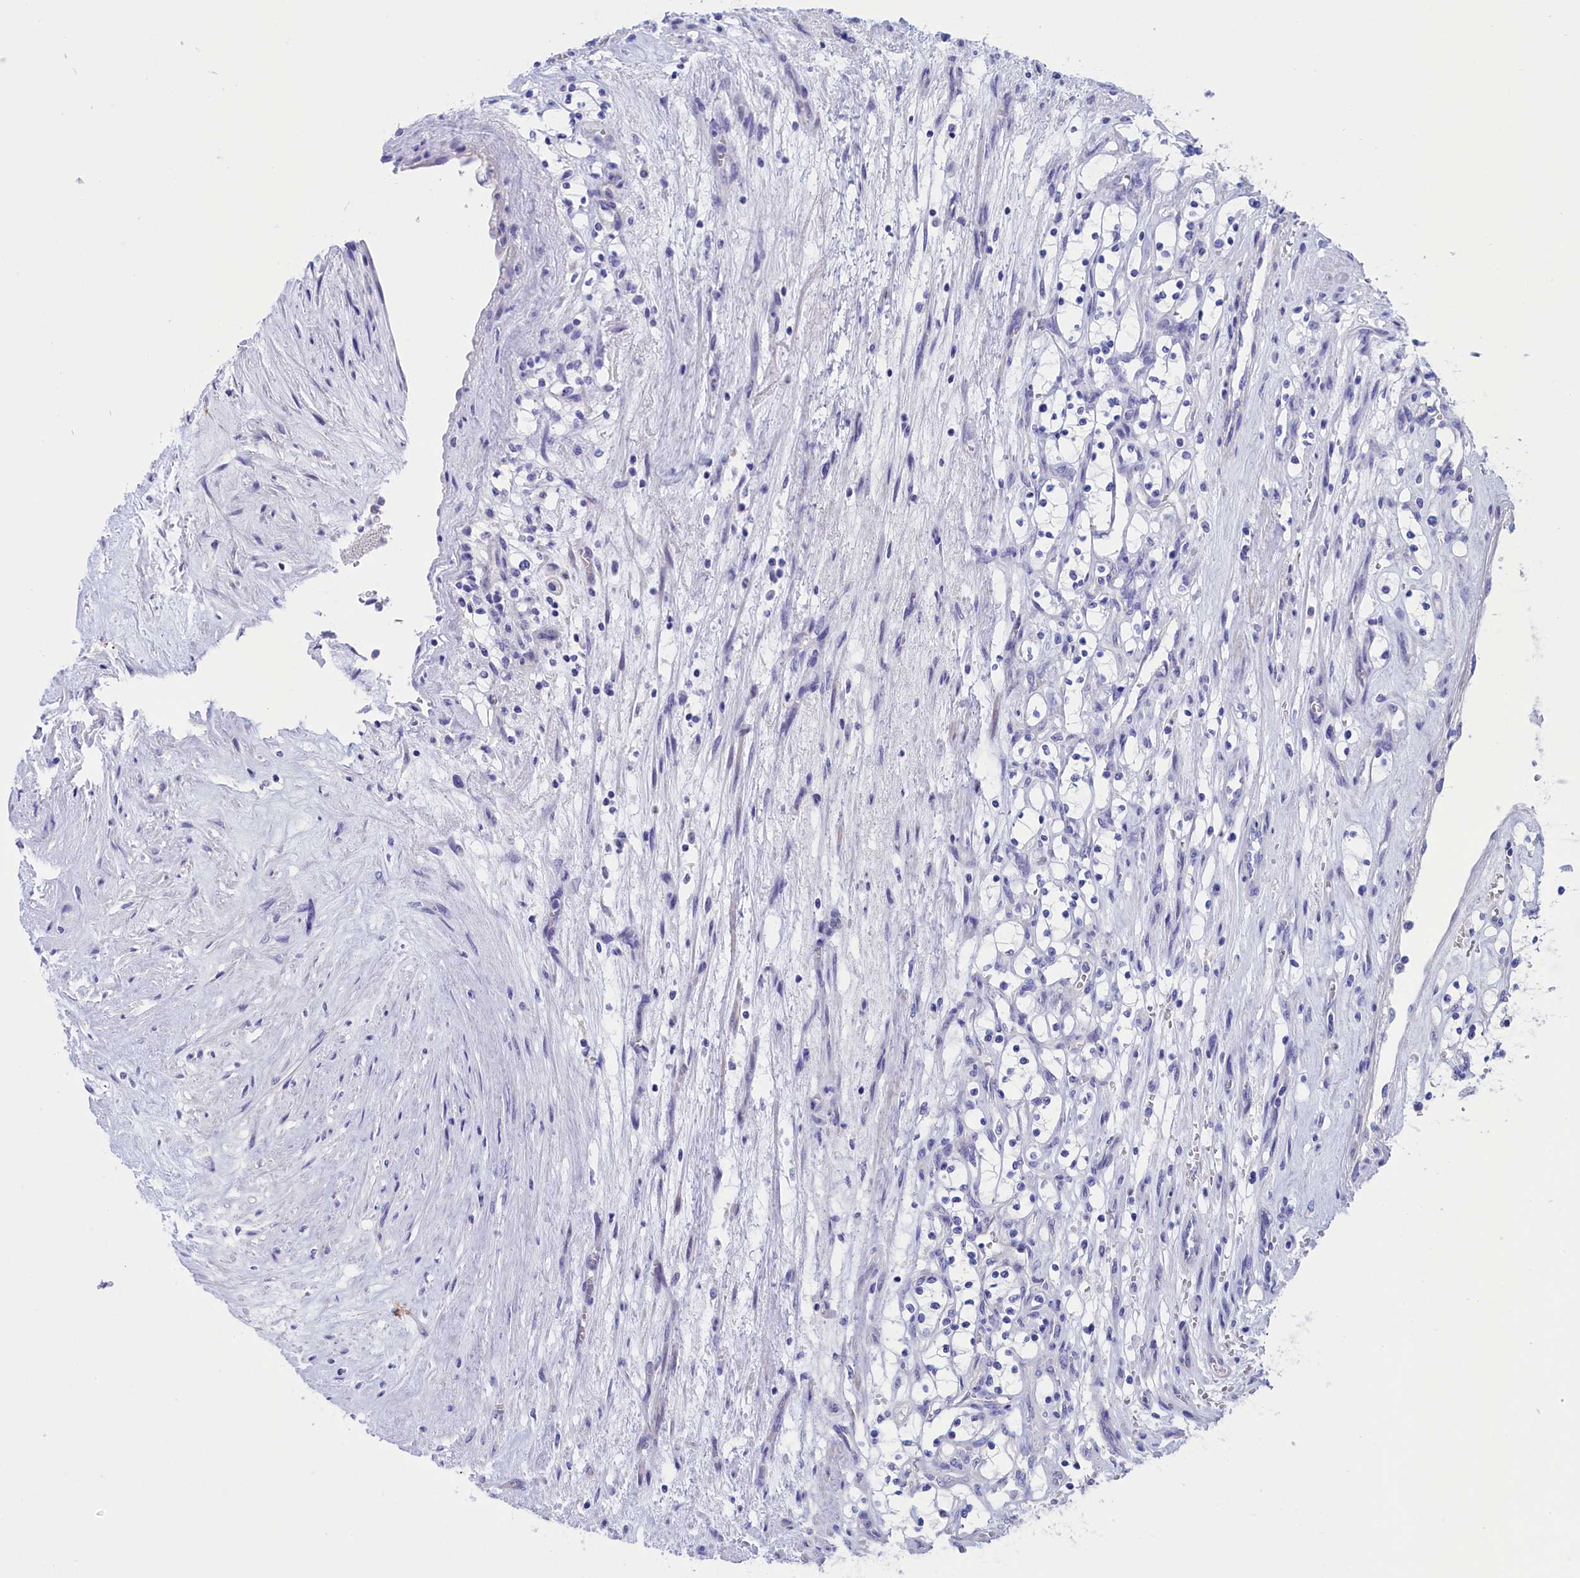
{"staining": {"intensity": "negative", "quantity": "none", "location": "none"}, "tissue": "renal cancer", "cell_type": "Tumor cells", "image_type": "cancer", "snomed": [{"axis": "morphology", "description": "Adenocarcinoma, NOS"}, {"axis": "topography", "description": "Kidney"}], "caption": "Adenocarcinoma (renal) was stained to show a protein in brown. There is no significant expression in tumor cells.", "gene": "VPS35L", "patient": {"sex": "female", "age": 69}}